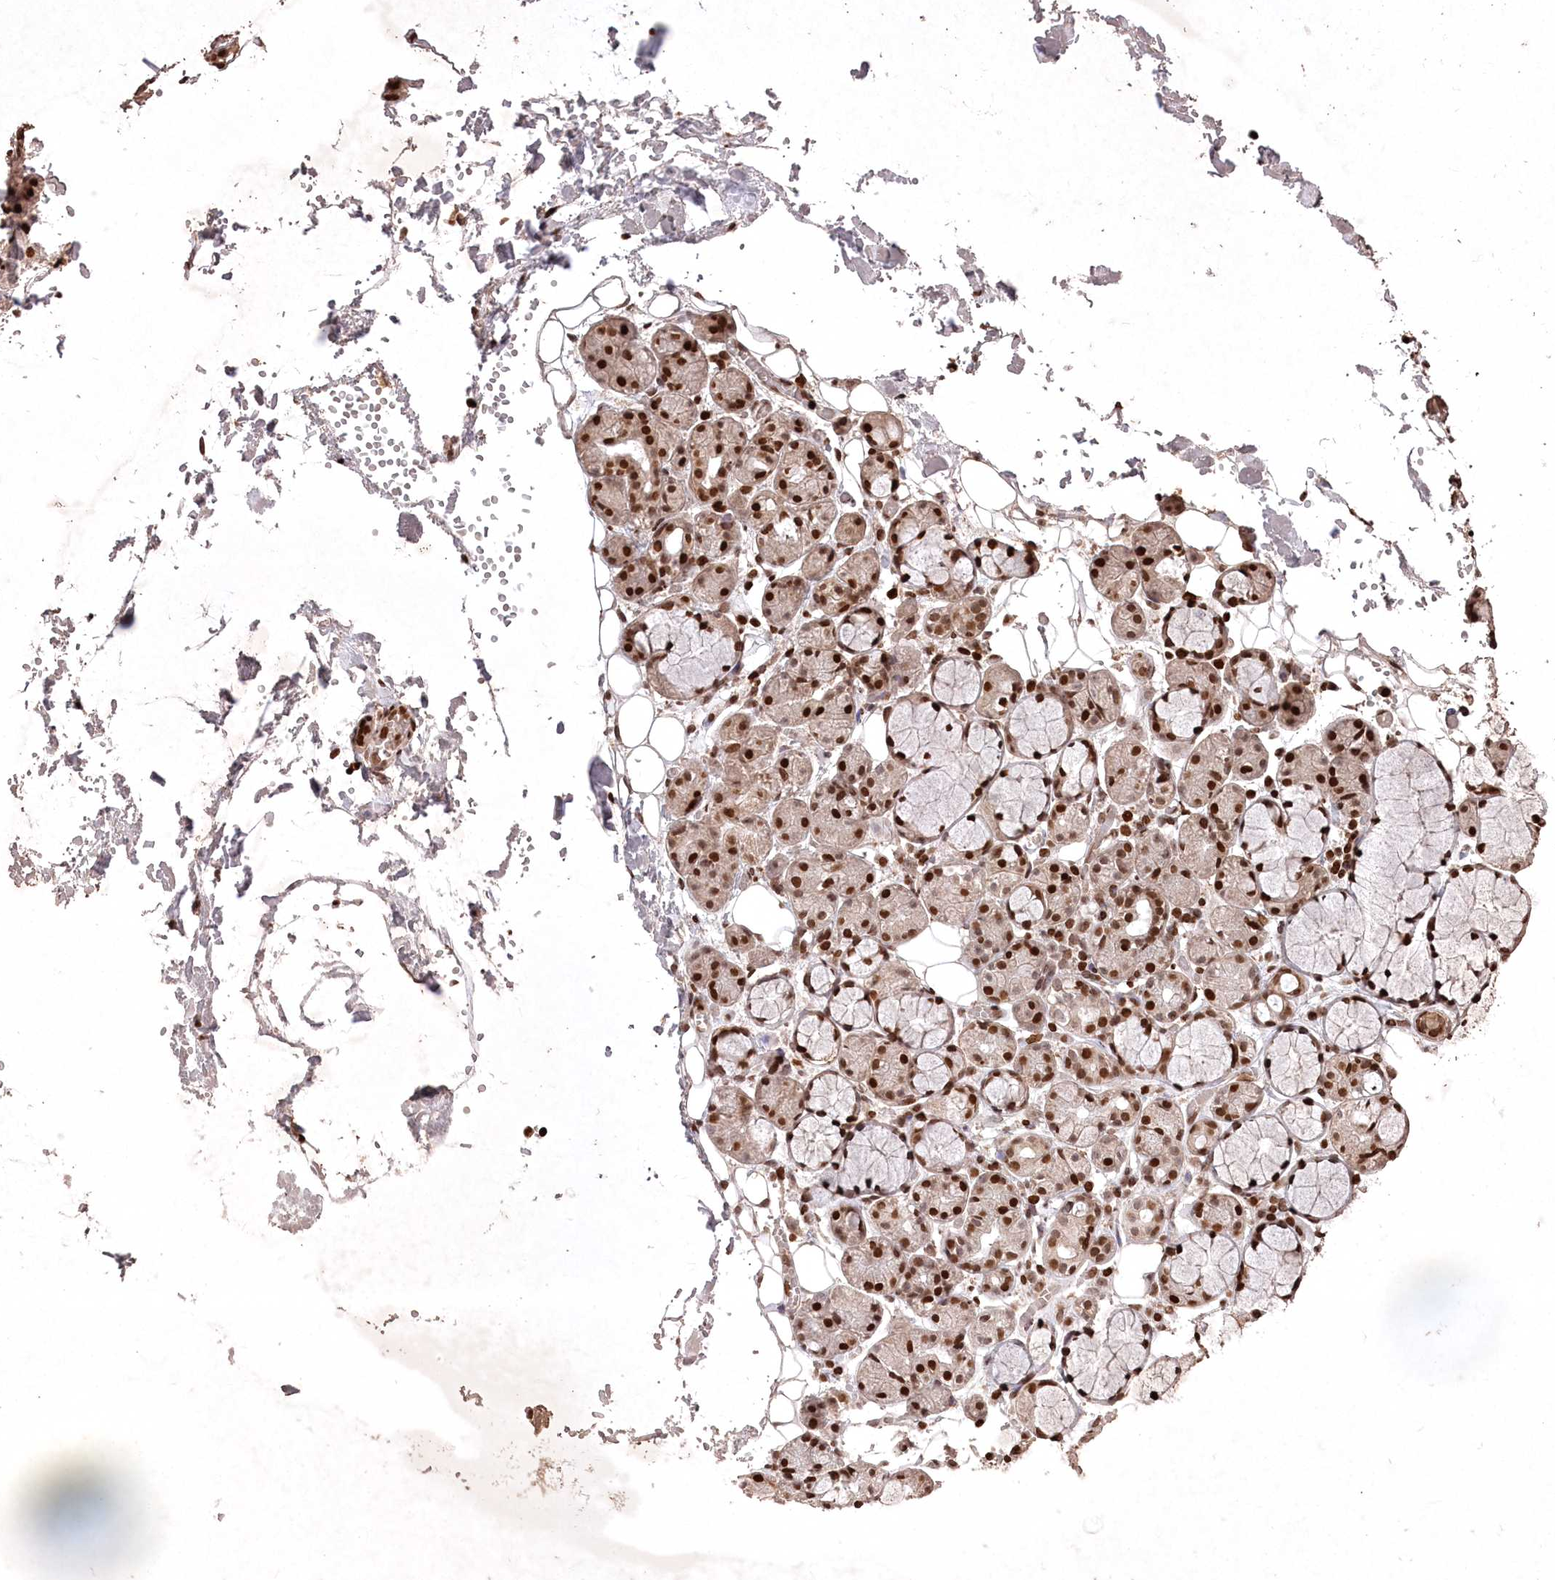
{"staining": {"intensity": "strong", "quantity": "25%-75%", "location": "nuclear"}, "tissue": "salivary gland", "cell_type": "Glandular cells", "image_type": "normal", "snomed": [{"axis": "morphology", "description": "Normal tissue, NOS"}, {"axis": "topography", "description": "Salivary gland"}], "caption": "IHC image of normal salivary gland: human salivary gland stained using IHC shows high levels of strong protein expression localized specifically in the nuclear of glandular cells, appearing as a nuclear brown color.", "gene": "CCSER2", "patient": {"sex": "male", "age": 63}}